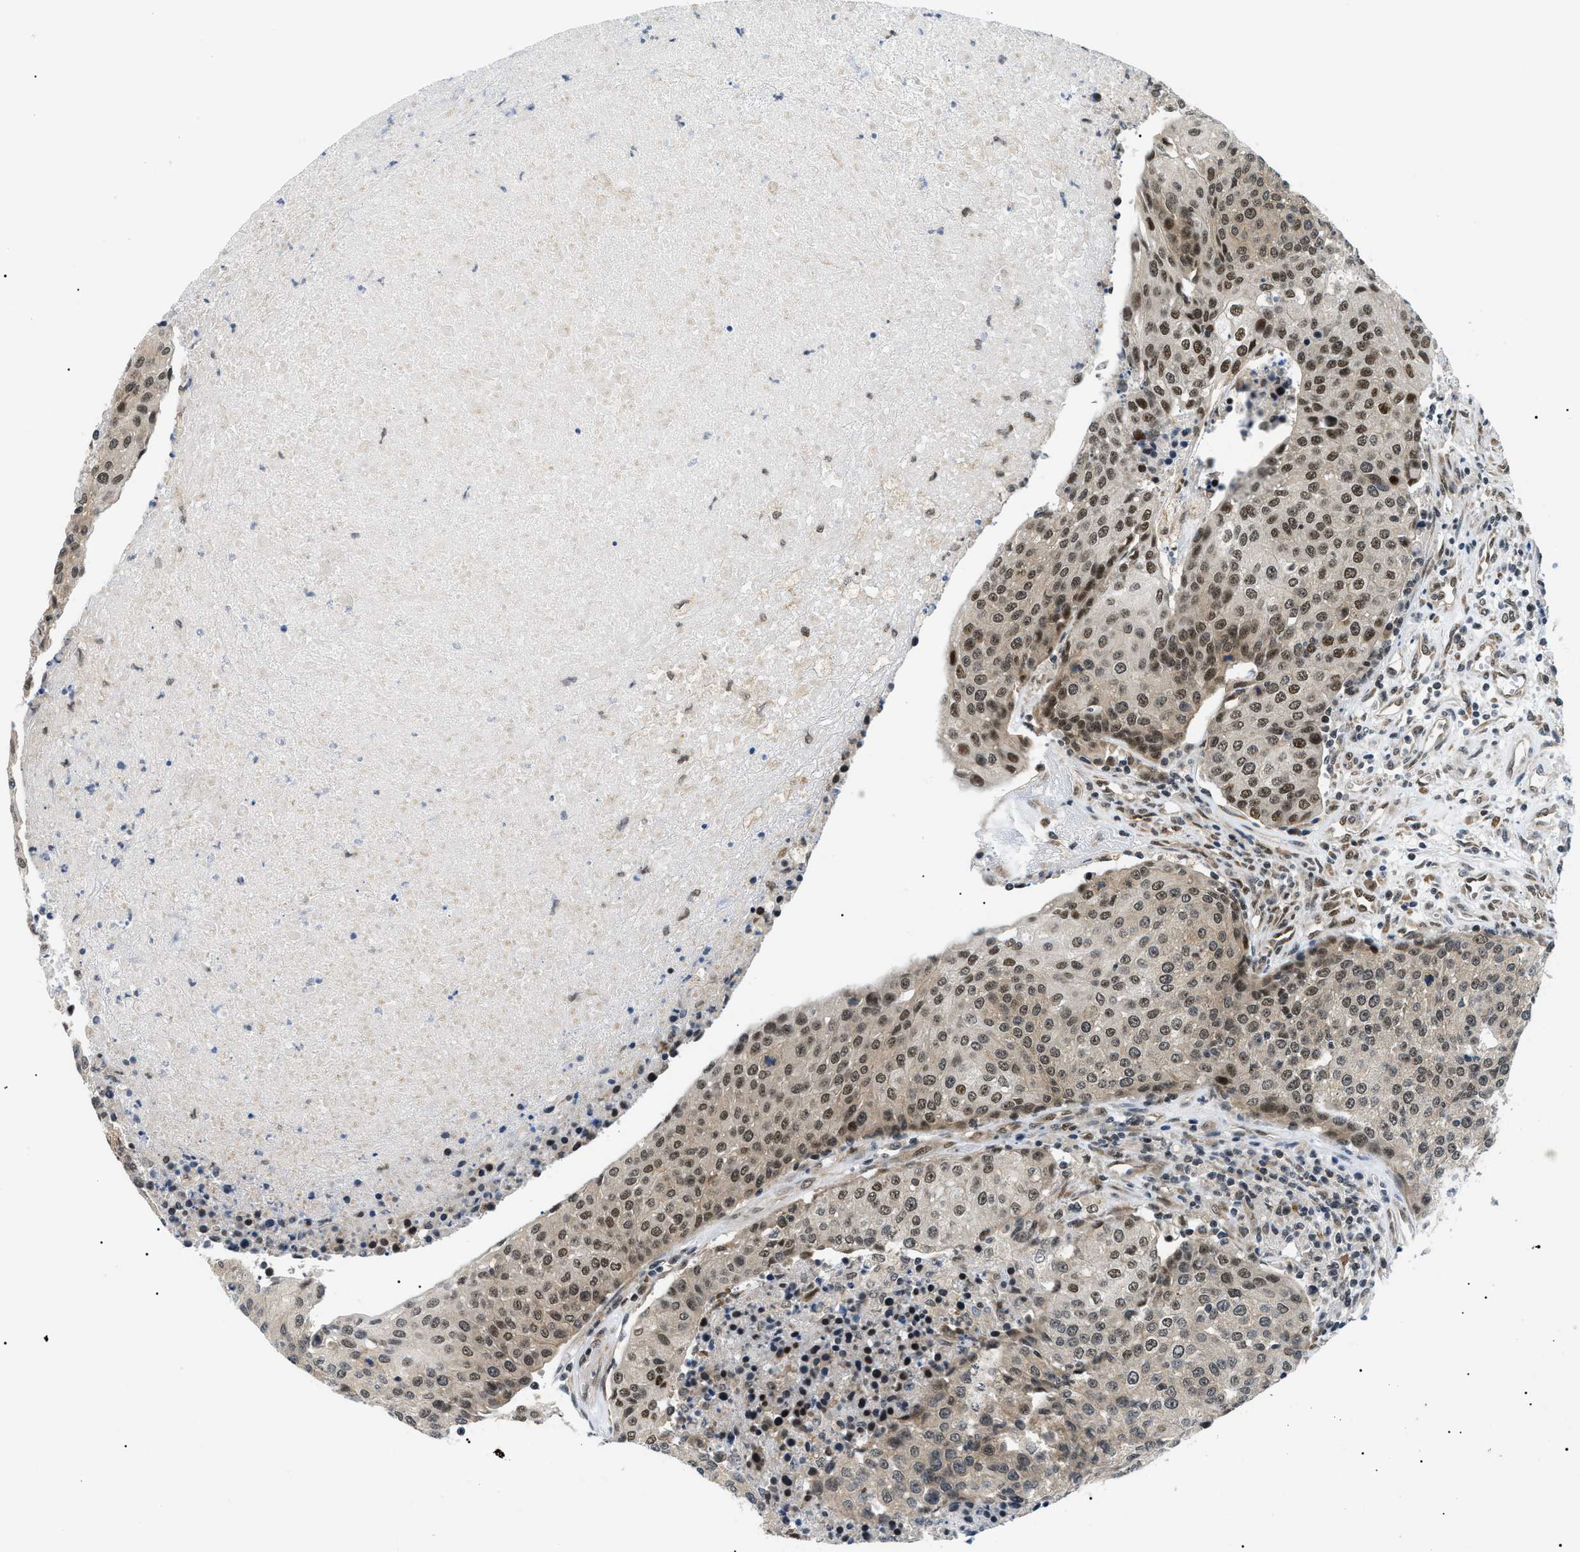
{"staining": {"intensity": "moderate", "quantity": "25%-75%", "location": "nuclear"}, "tissue": "urothelial cancer", "cell_type": "Tumor cells", "image_type": "cancer", "snomed": [{"axis": "morphology", "description": "Urothelial carcinoma, High grade"}, {"axis": "topography", "description": "Urinary bladder"}], "caption": "IHC micrograph of neoplastic tissue: high-grade urothelial carcinoma stained using immunohistochemistry (IHC) demonstrates medium levels of moderate protein expression localized specifically in the nuclear of tumor cells, appearing as a nuclear brown color.", "gene": "CWC25", "patient": {"sex": "female", "age": 85}}